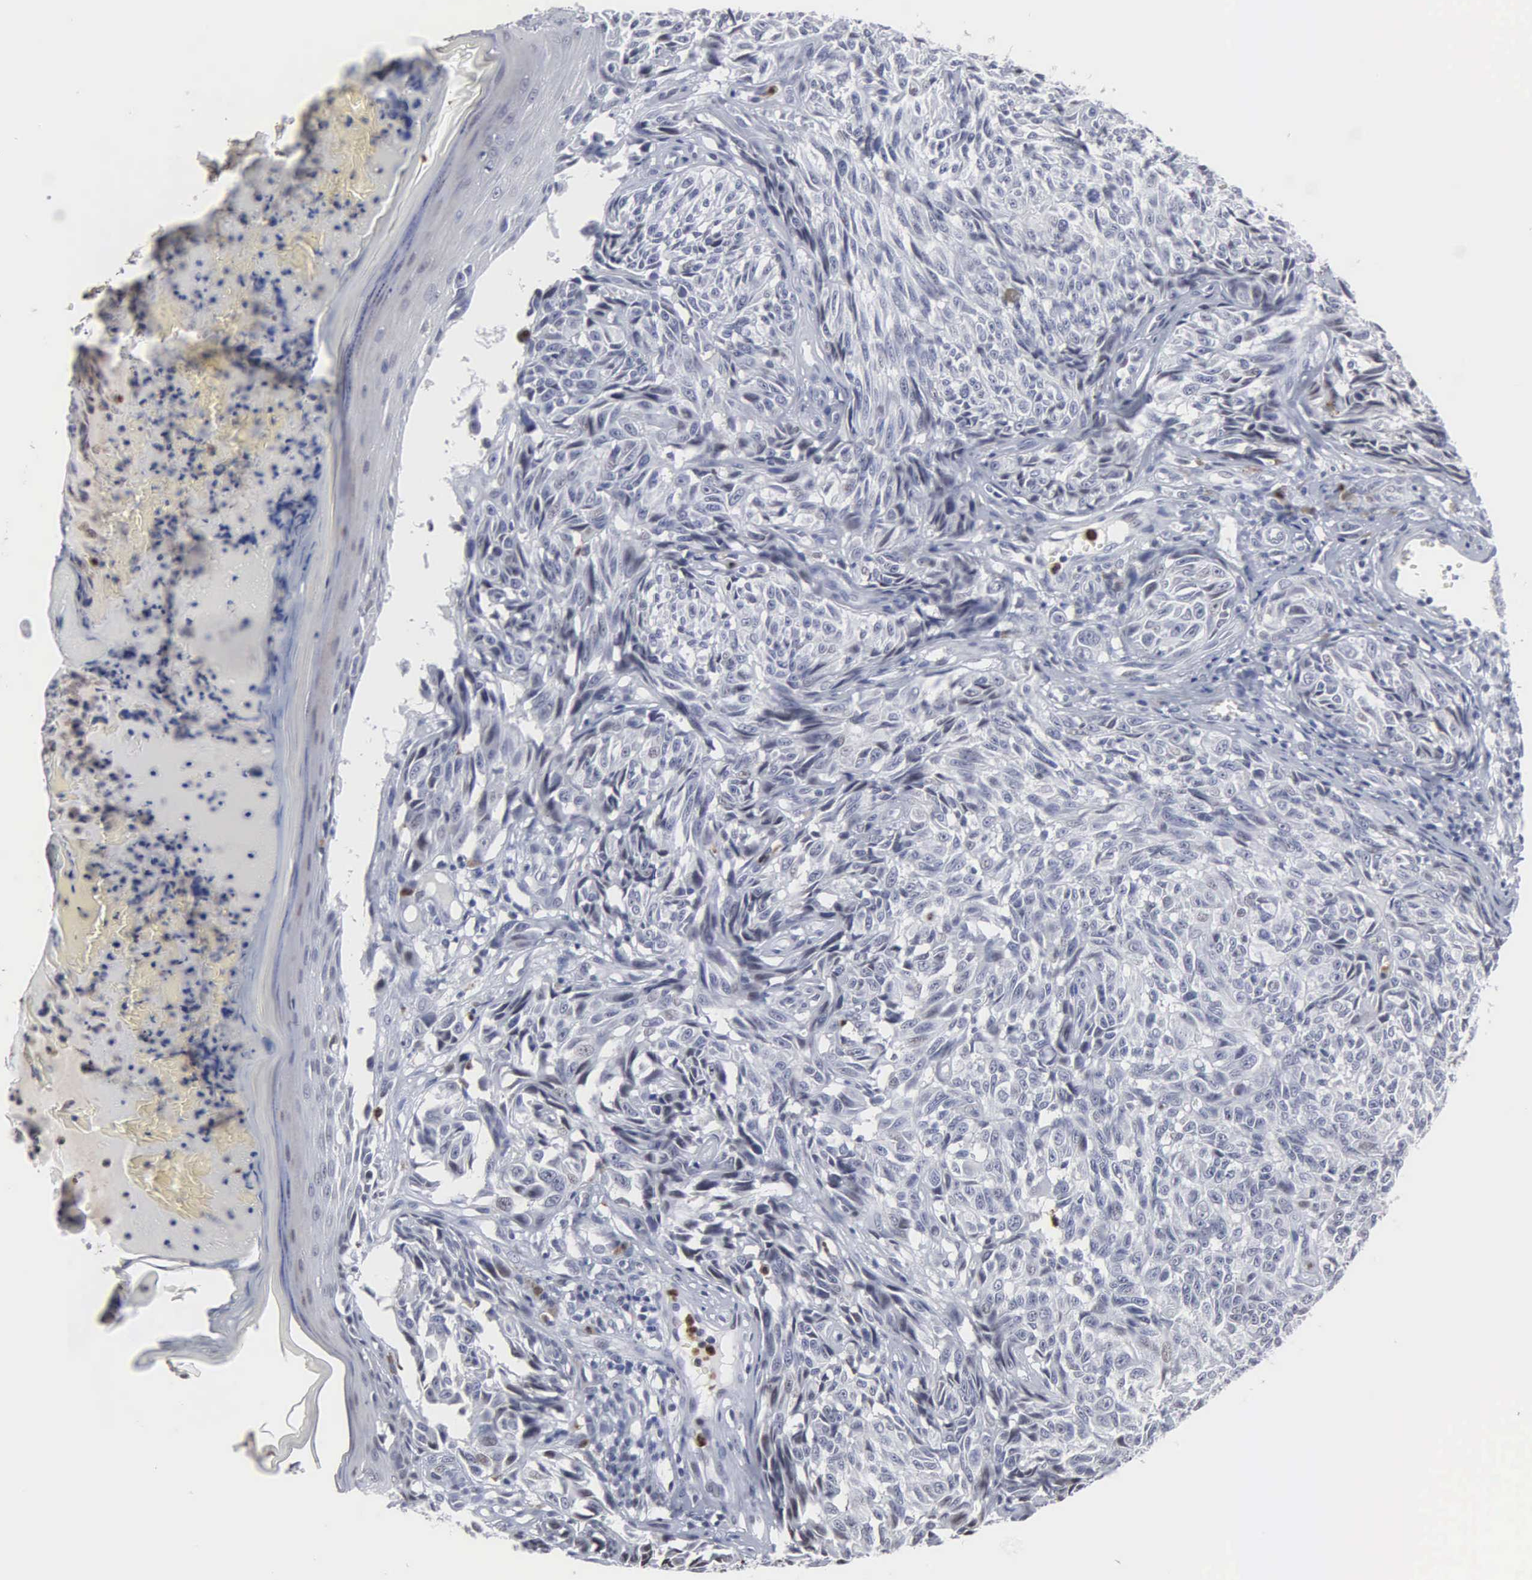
{"staining": {"intensity": "negative", "quantity": "none", "location": "none"}, "tissue": "melanoma", "cell_type": "Tumor cells", "image_type": "cancer", "snomed": [{"axis": "morphology", "description": "Malignant melanoma, NOS"}, {"axis": "topography", "description": "Skin"}], "caption": "Tumor cells are negative for protein expression in human malignant melanoma.", "gene": "SPIN3", "patient": {"sex": "male", "age": 67}}